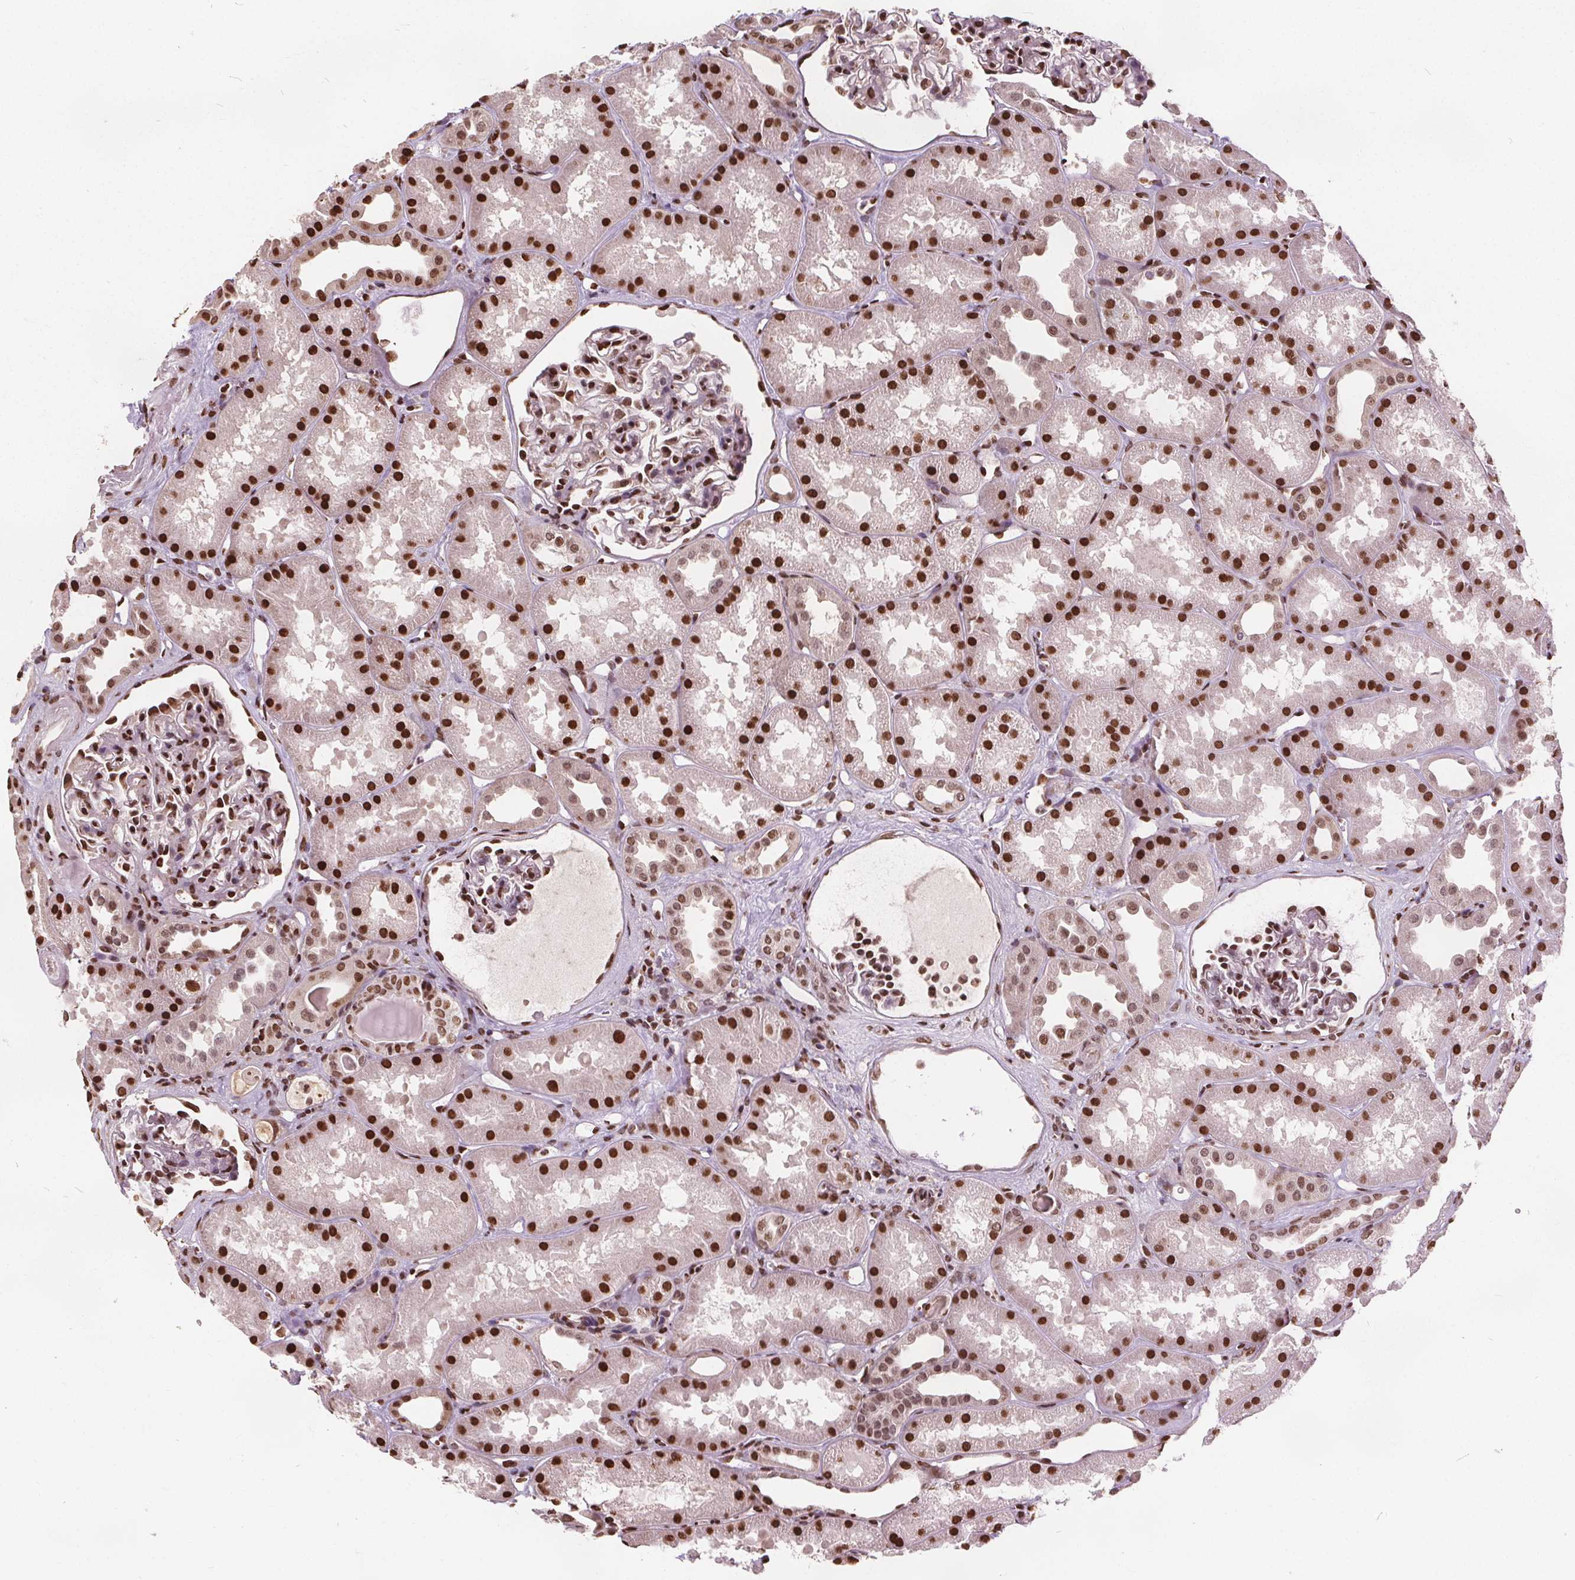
{"staining": {"intensity": "moderate", "quantity": ">75%", "location": "nuclear"}, "tissue": "kidney", "cell_type": "Cells in glomeruli", "image_type": "normal", "snomed": [{"axis": "morphology", "description": "Normal tissue, NOS"}, {"axis": "topography", "description": "Kidney"}], "caption": "High-magnification brightfield microscopy of unremarkable kidney stained with DAB (brown) and counterstained with hematoxylin (blue). cells in glomeruli exhibit moderate nuclear positivity is present in approximately>75% of cells. The staining was performed using DAB, with brown indicating positive protein expression. Nuclei are stained blue with hematoxylin.", "gene": "ISLR2", "patient": {"sex": "male", "age": 61}}